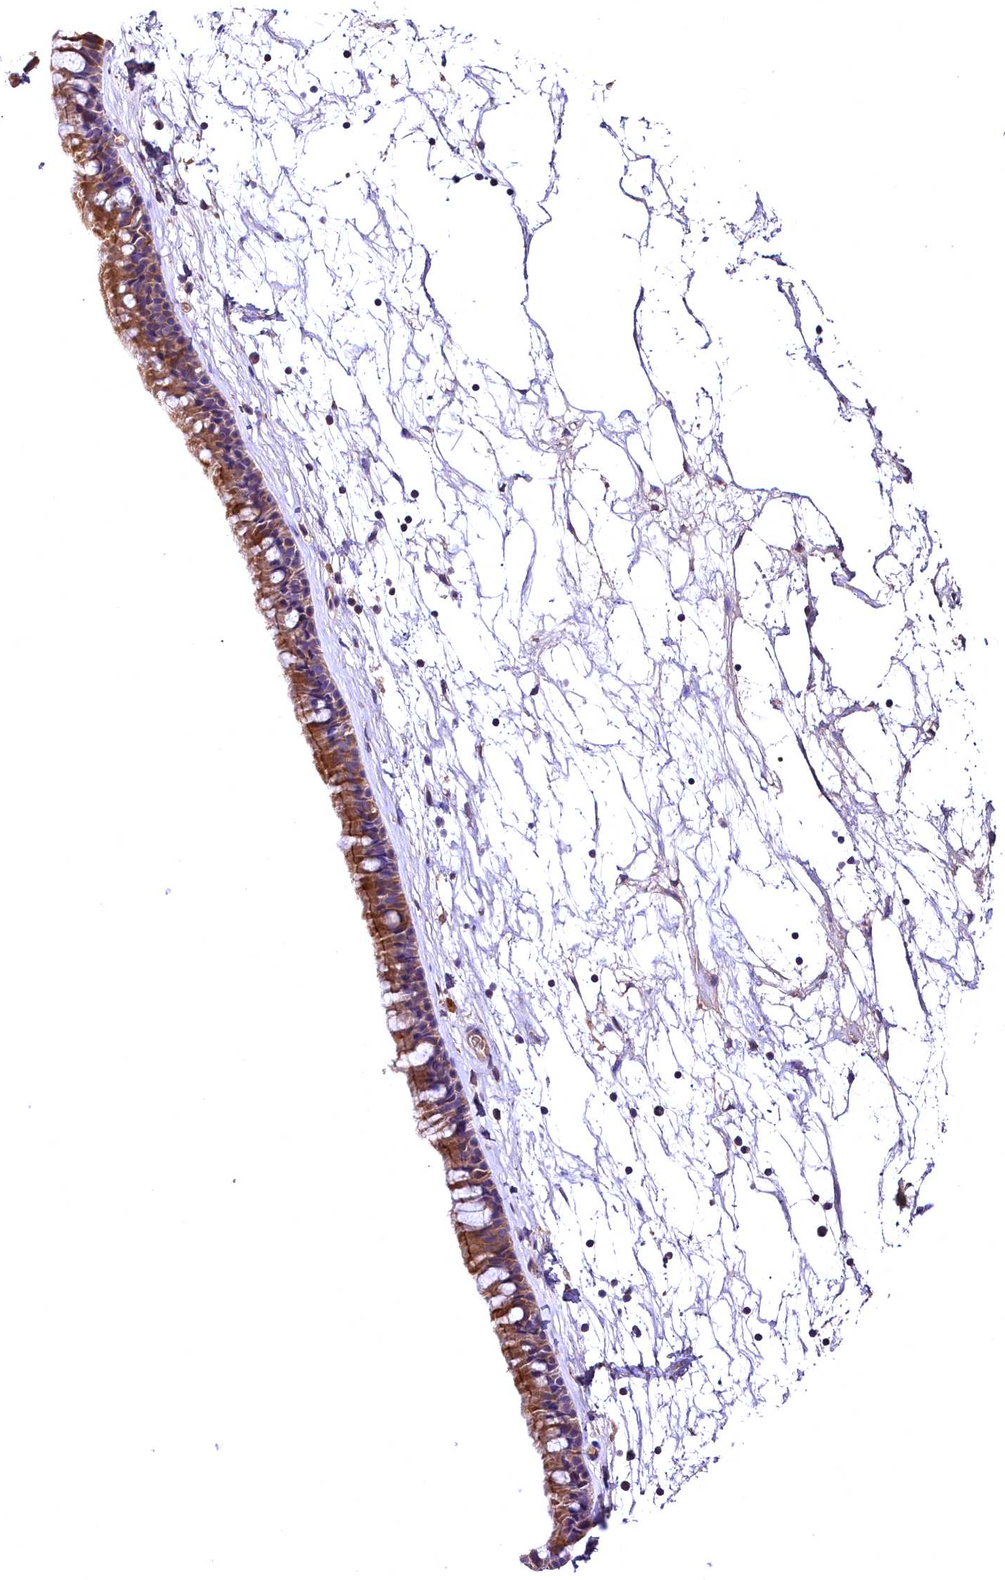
{"staining": {"intensity": "strong", "quantity": ">75%", "location": "cytoplasmic/membranous"}, "tissue": "nasopharynx", "cell_type": "Respiratory epithelial cells", "image_type": "normal", "snomed": [{"axis": "morphology", "description": "Normal tissue, NOS"}, {"axis": "topography", "description": "Nasopharynx"}], "caption": "Immunohistochemical staining of benign human nasopharynx demonstrates strong cytoplasmic/membranous protein expression in approximately >75% of respiratory epithelial cells.", "gene": "ENKD1", "patient": {"sex": "male", "age": 64}}